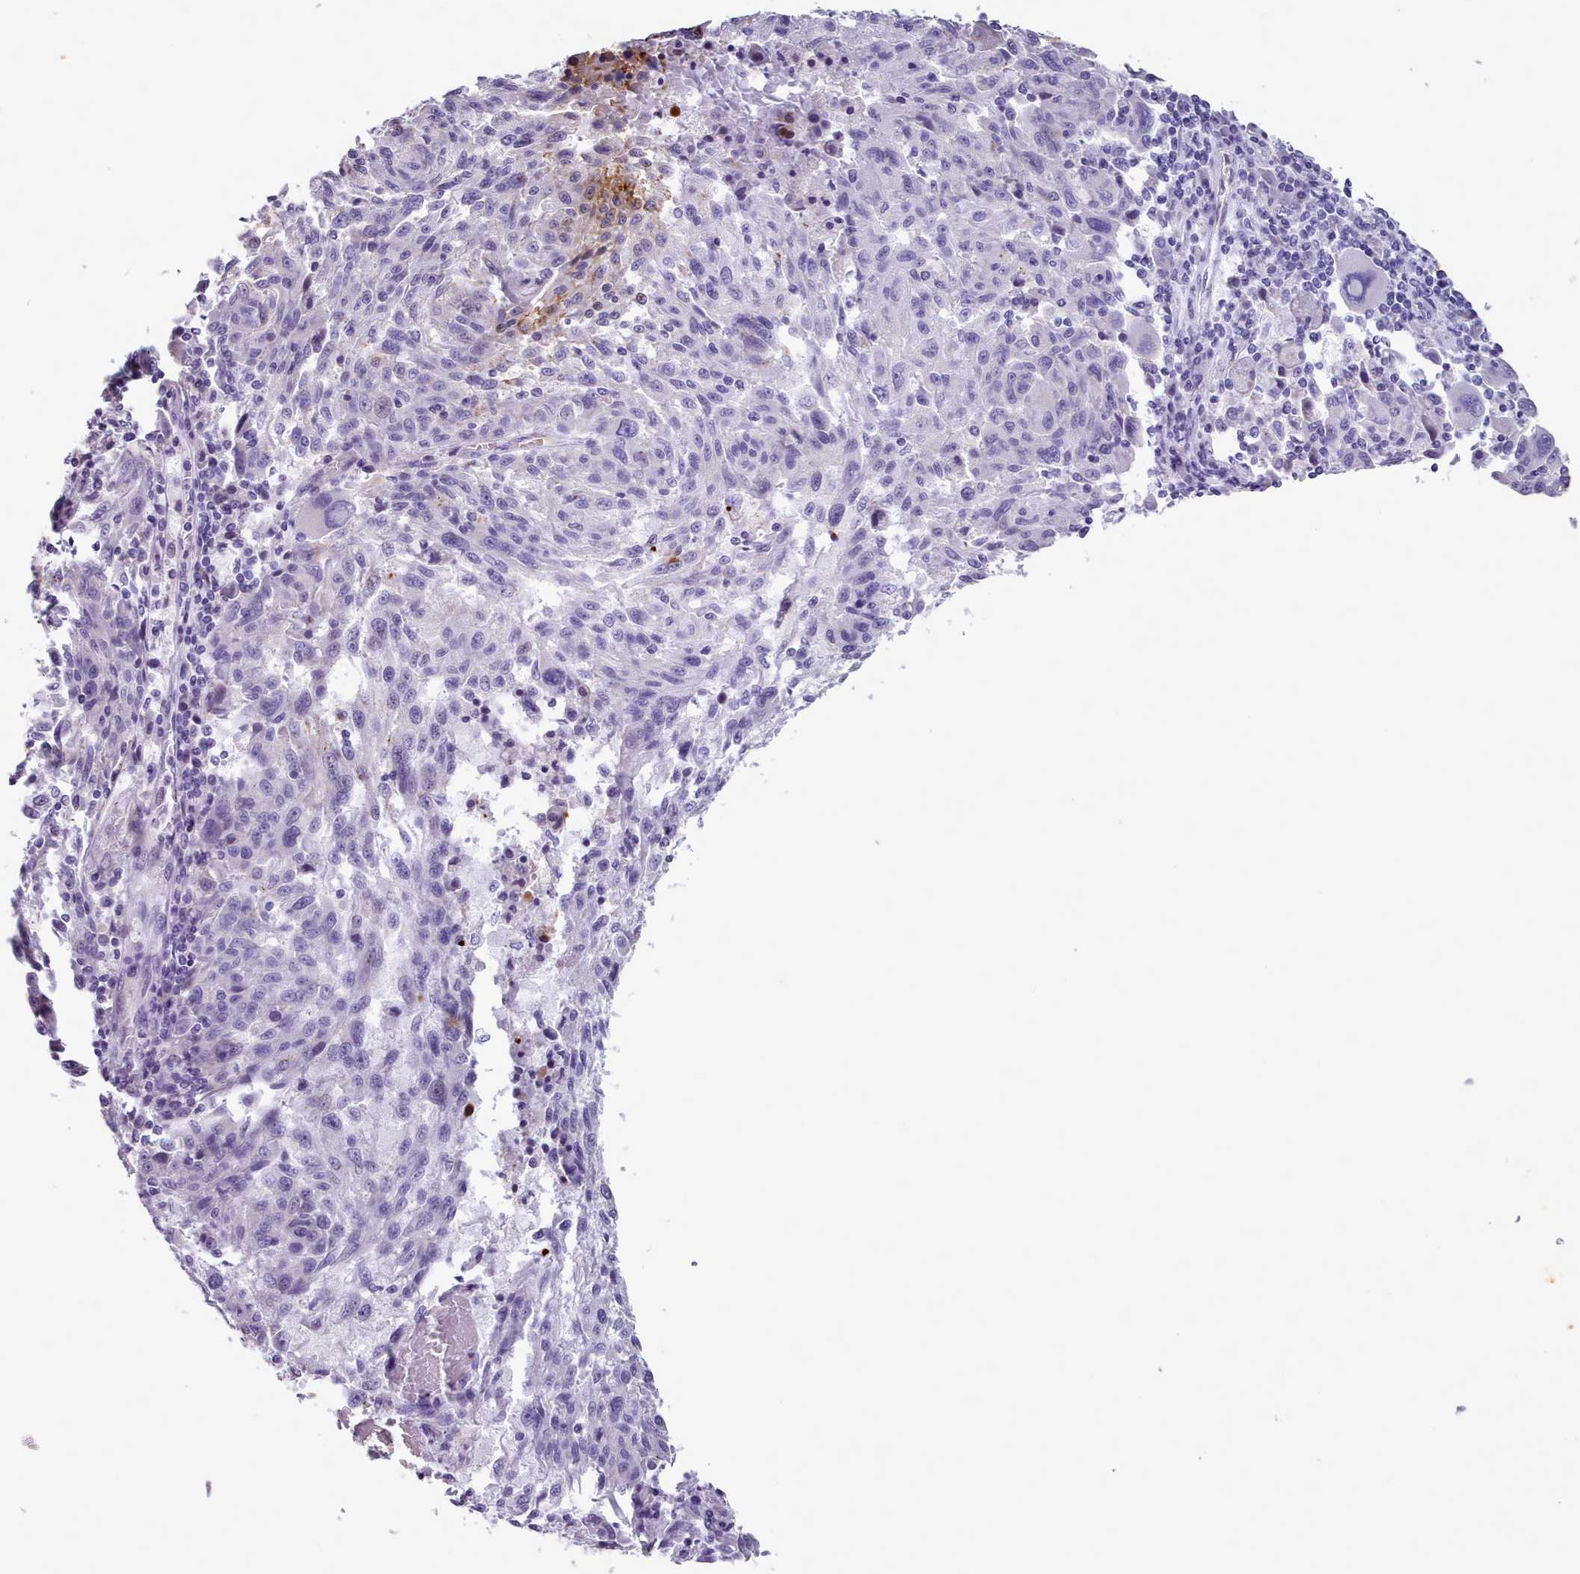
{"staining": {"intensity": "negative", "quantity": "none", "location": "none"}, "tissue": "melanoma", "cell_type": "Tumor cells", "image_type": "cancer", "snomed": [{"axis": "morphology", "description": "Malignant melanoma, NOS"}, {"axis": "topography", "description": "Skin"}], "caption": "An IHC image of melanoma is shown. There is no staining in tumor cells of melanoma.", "gene": "KCNT2", "patient": {"sex": "male", "age": 53}}